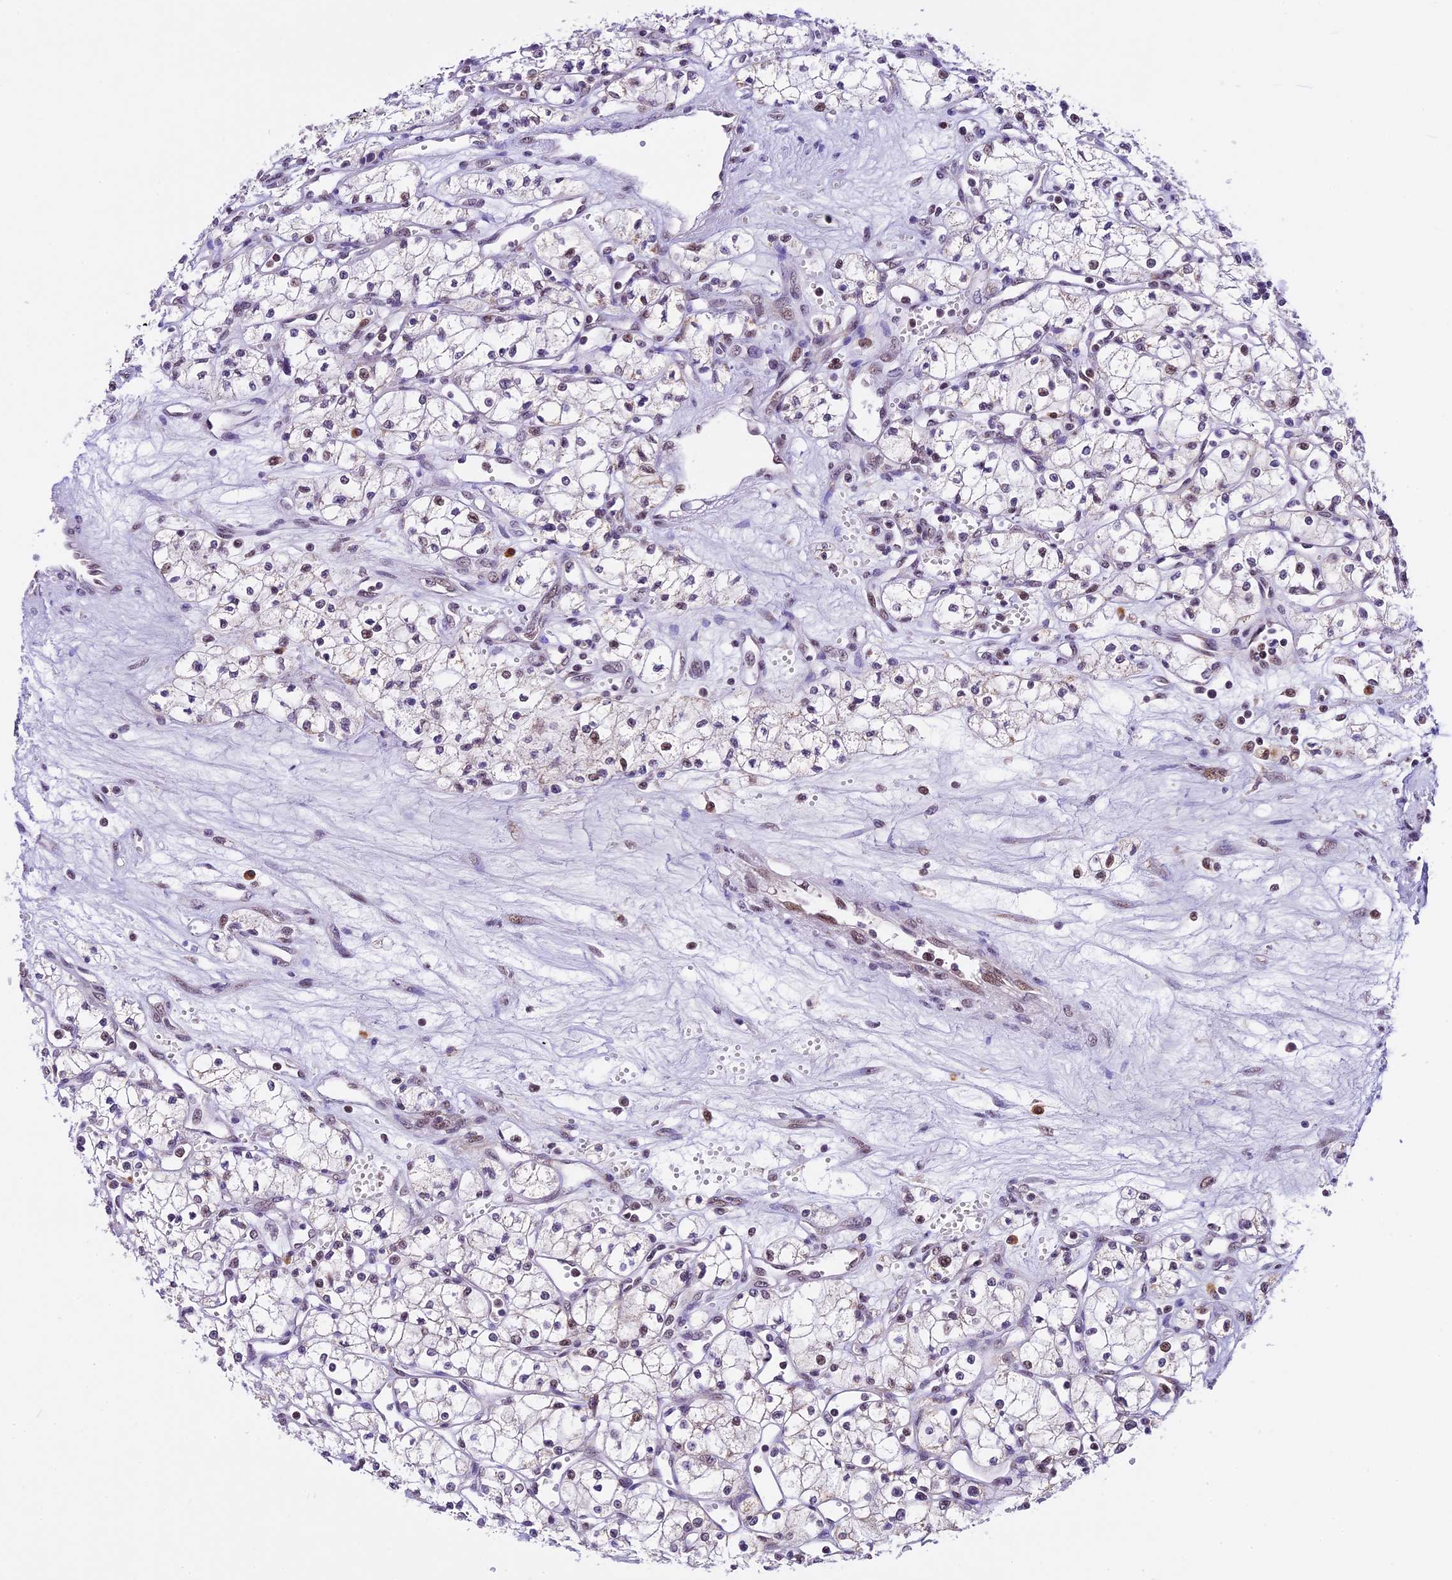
{"staining": {"intensity": "negative", "quantity": "none", "location": "none"}, "tissue": "renal cancer", "cell_type": "Tumor cells", "image_type": "cancer", "snomed": [{"axis": "morphology", "description": "Adenocarcinoma, NOS"}, {"axis": "topography", "description": "Kidney"}], "caption": "IHC image of neoplastic tissue: human adenocarcinoma (renal) stained with DAB (3,3'-diaminobenzidine) shows no significant protein staining in tumor cells.", "gene": "CARS2", "patient": {"sex": "male", "age": 59}}